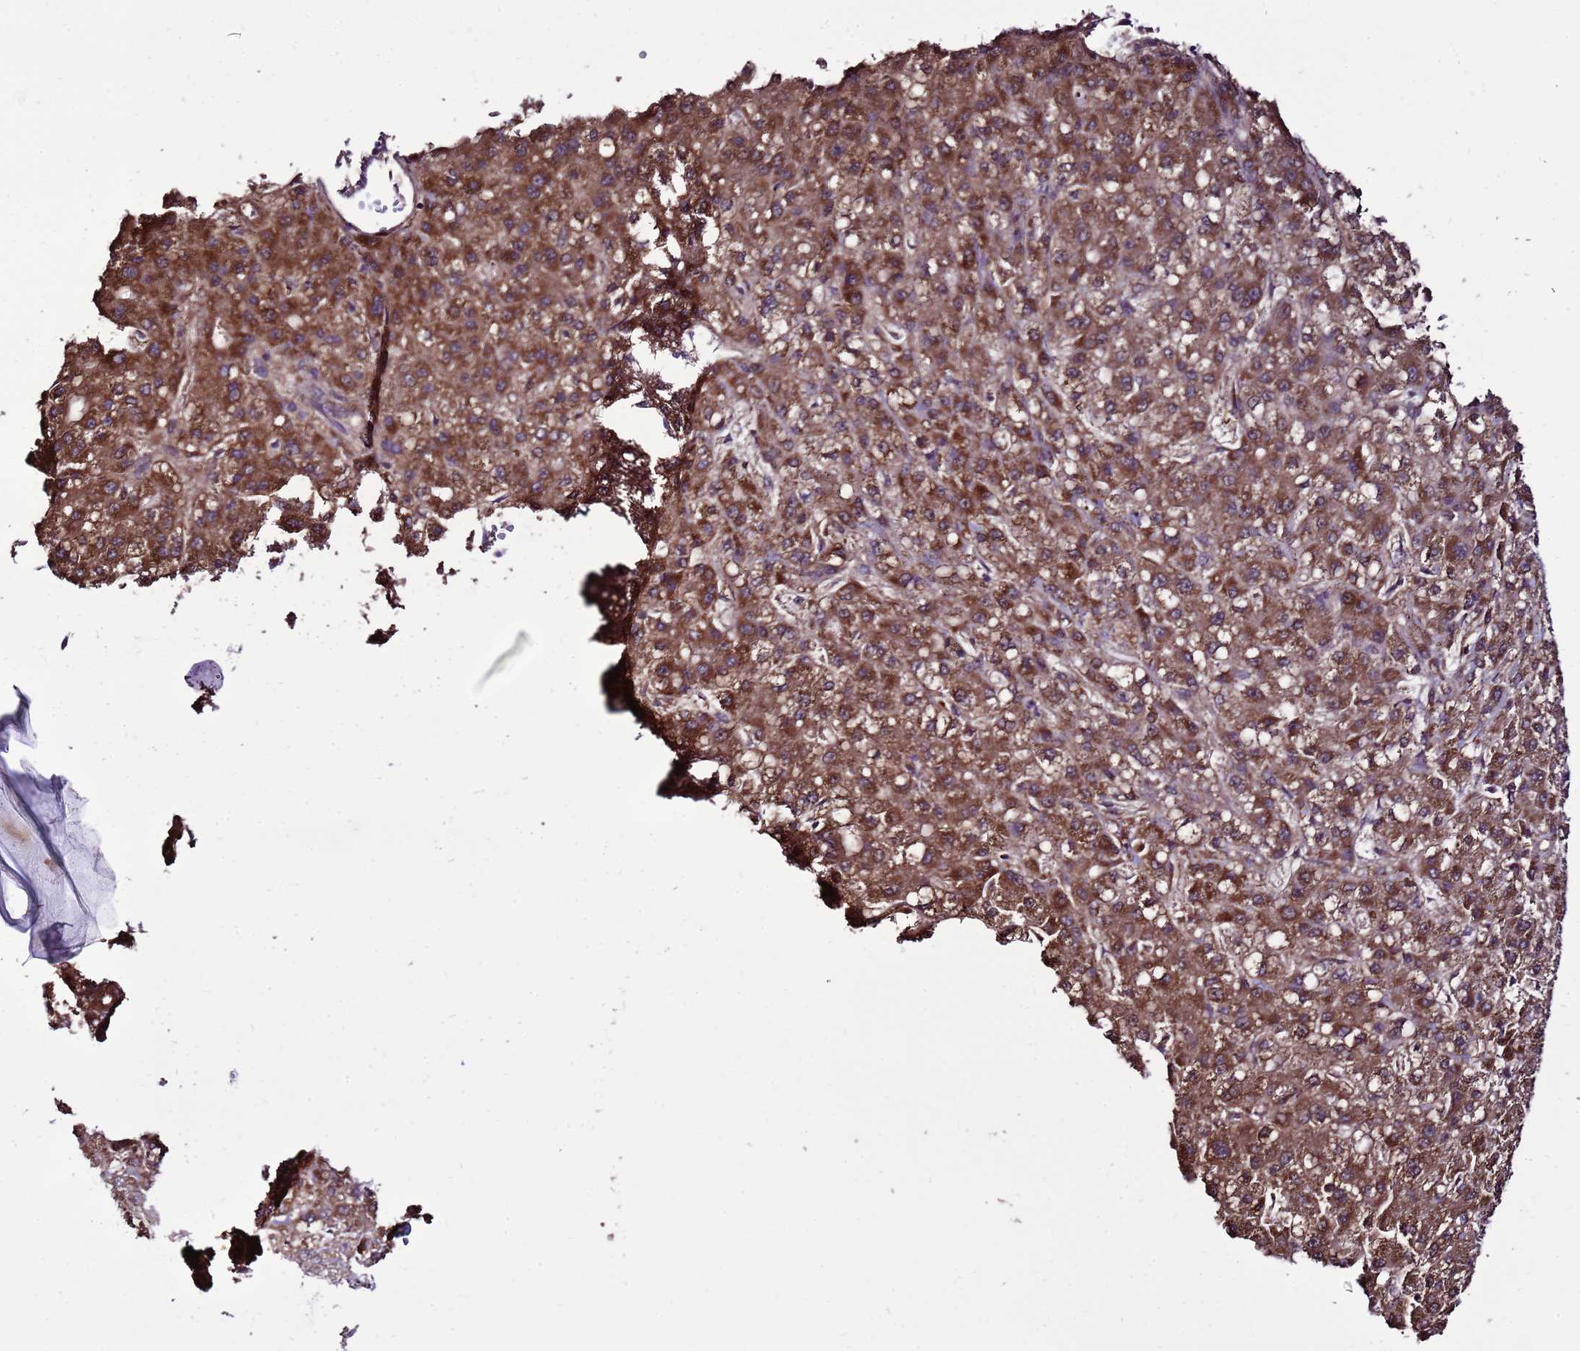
{"staining": {"intensity": "strong", "quantity": ">75%", "location": "cytoplasmic/membranous"}, "tissue": "liver cancer", "cell_type": "Tumor cells", "image_type": "cancer", "snomed": [{"axis": "morphology", "description": "Carcinoma, Hepatocellular, NOS"}, {"axis": "topography", "description": "Liver"}], "caption": "A brown stain highlights strong cytoplasmic/membranous staining of a protein in liver cancer tumor cells.", "gene": "DPH6", "patient": {"sex": "male", "age": 67}}